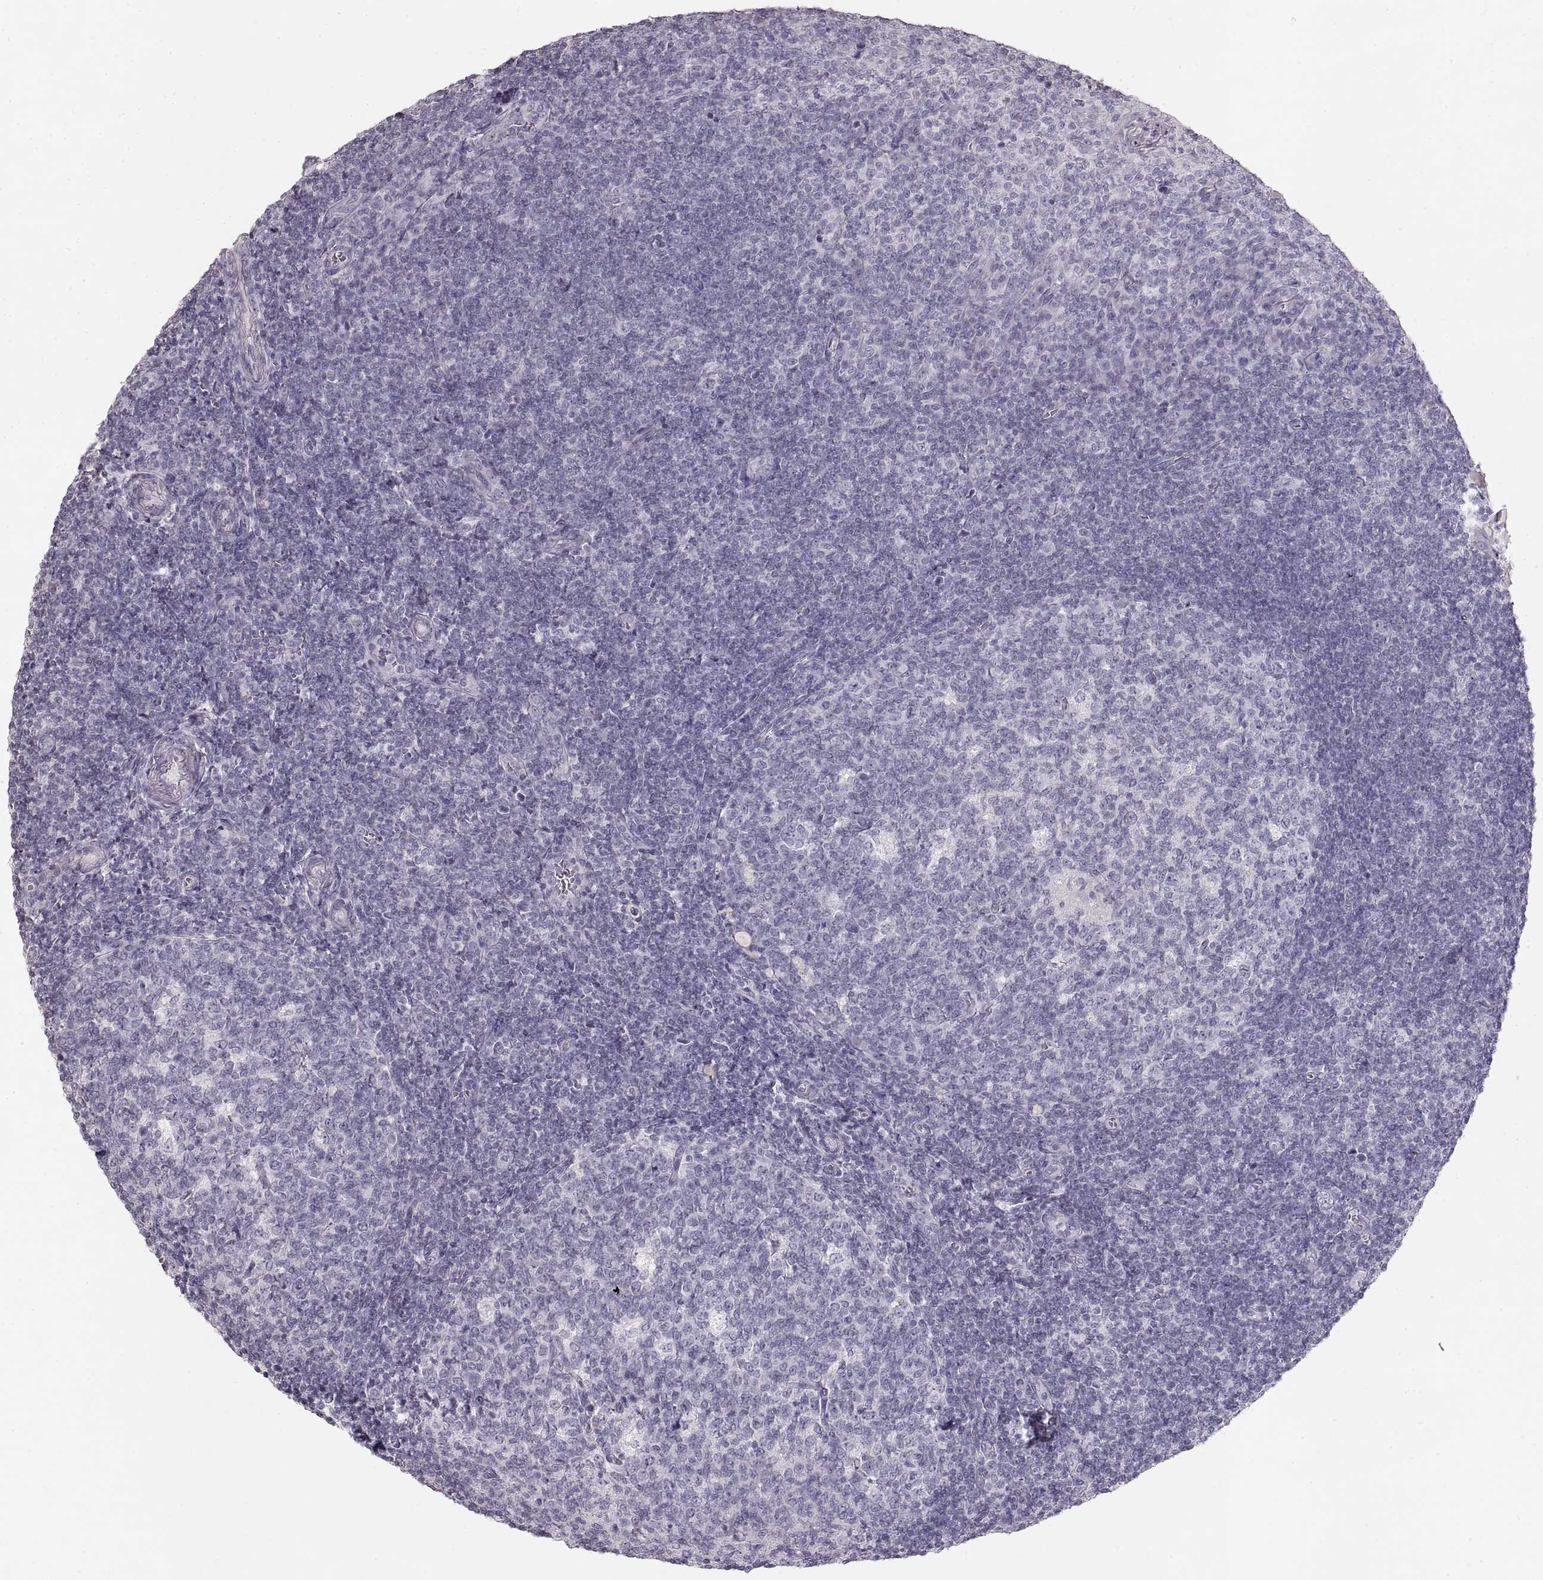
{"staining": {"intensity": "negative", "quantity": "none", "location": "none"}, "tissue": "tonsil", "cell_type": "Germinal center cells", "image_type": "normal", "snomed": [{"axis": "morphology", "description": "Normal tissue, NOS"}, {"axis": "topography", "description": "Tonsil"}], "caption": "Photomicrograph shows no protein staining in germinal center cells of unremarkable tonsil. (DAB immunohistochemistry visualized using brightfield microscopy, high magnification).", "gene": "ZP3", "patient": {"sex": "female", "age": 12}}